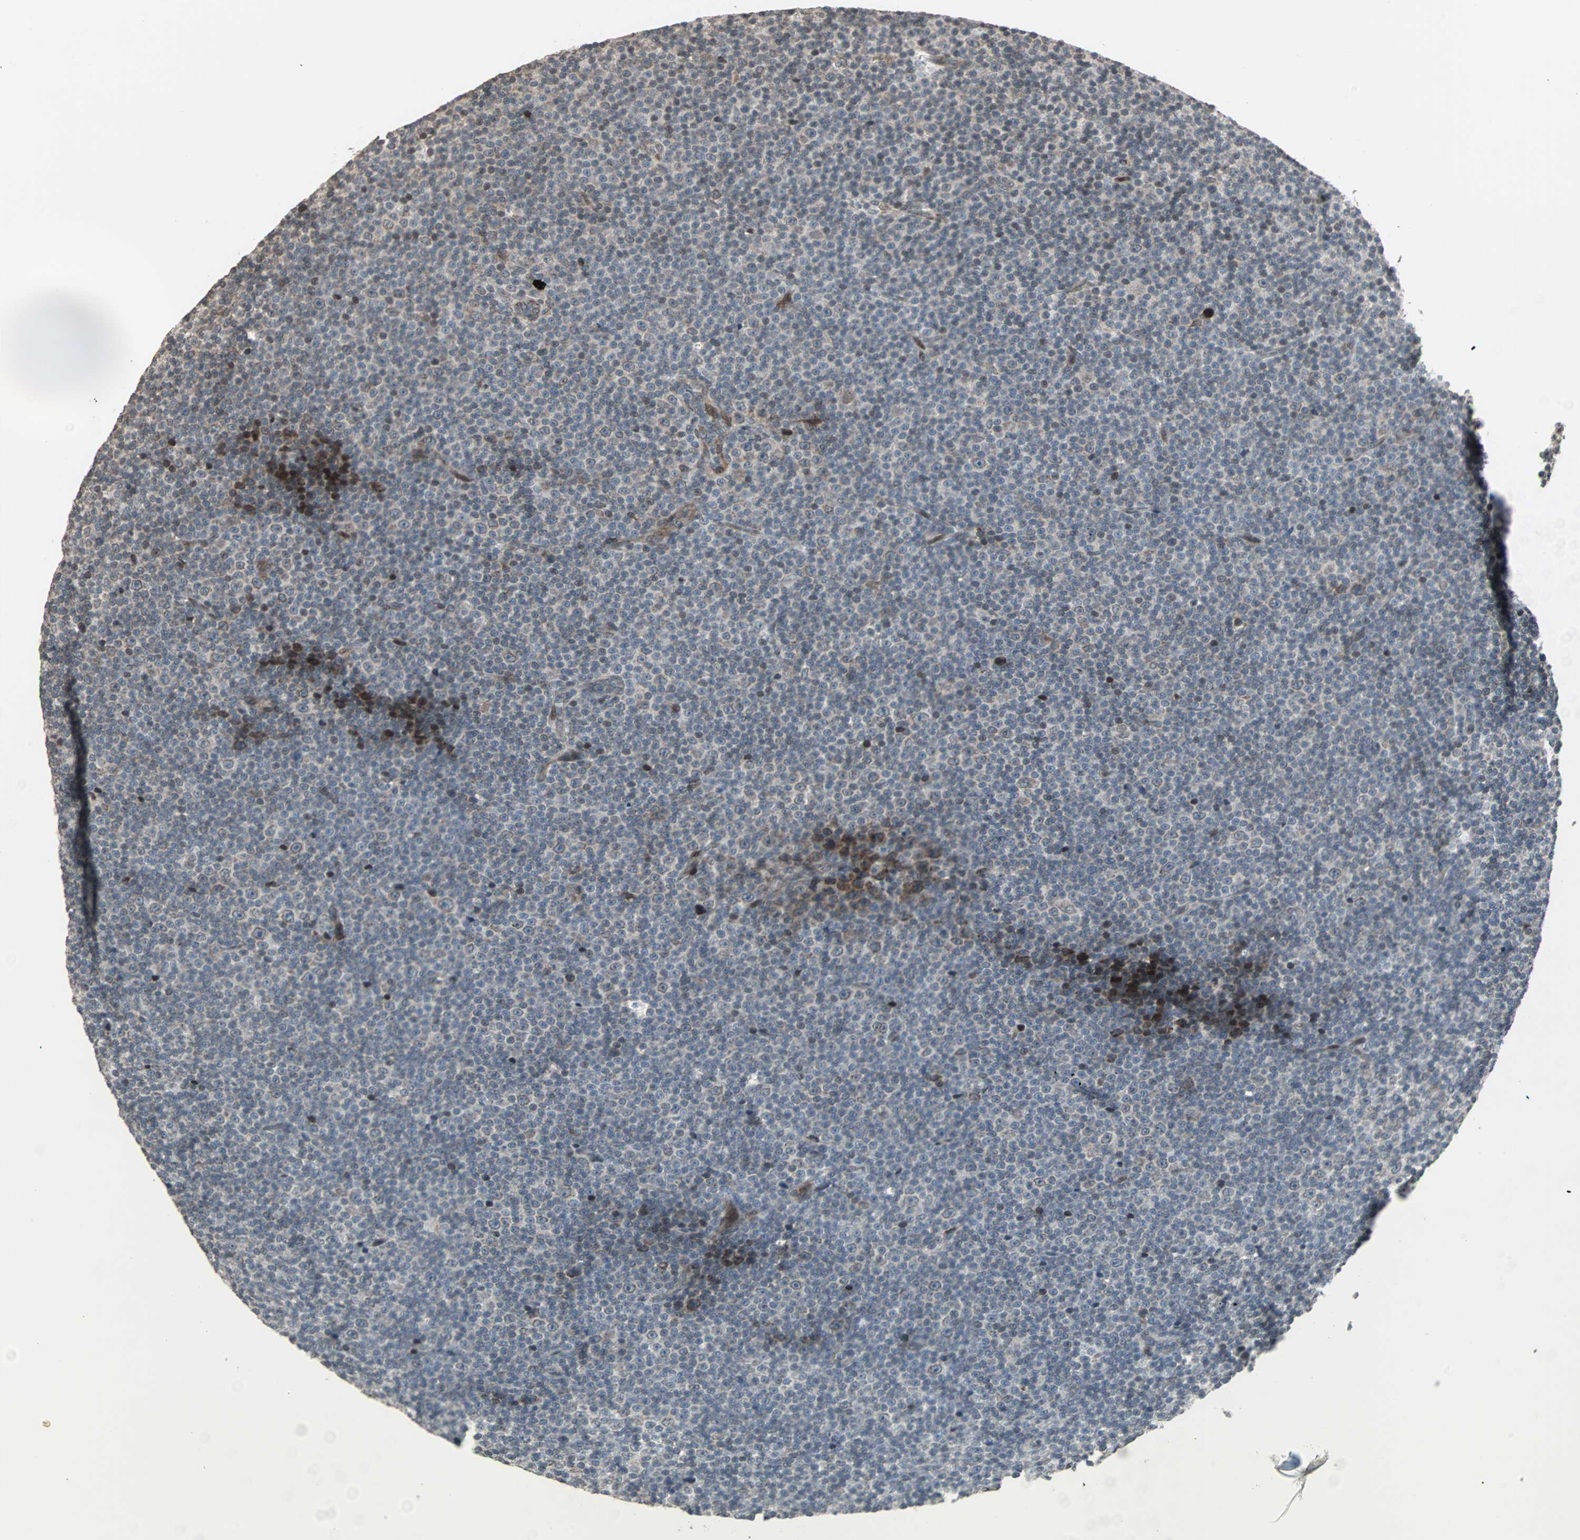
{"staining": {"intensity": "moderate", "quantity": "<25%", "location": "cytoplasmic/membranous,nuclear"}, "tissue": "lymphoma", "cell_type": "Tumor cells", "image_type": "cancer", "snomed": [{"axis": "morphology", "description": "Malignant lymphoma, non-Hodgkin's type, Low grade"}, {"axis": "topography", "description": "Lymph node"}], "caption": "Immunohistochemical staining of low-grade malignant lymphoma, non-Hodgkin's type shows low levels of moderate cytoplasmic/membranous and nuclear expression in about <25% of tumor cells. The staining is performed using DAB brown chromogen to label protein expression. The nuclei are counter-stained blue using hematoxylin.", "gene": "CBLC", "patient": {"sex": "female", "age": 67}}